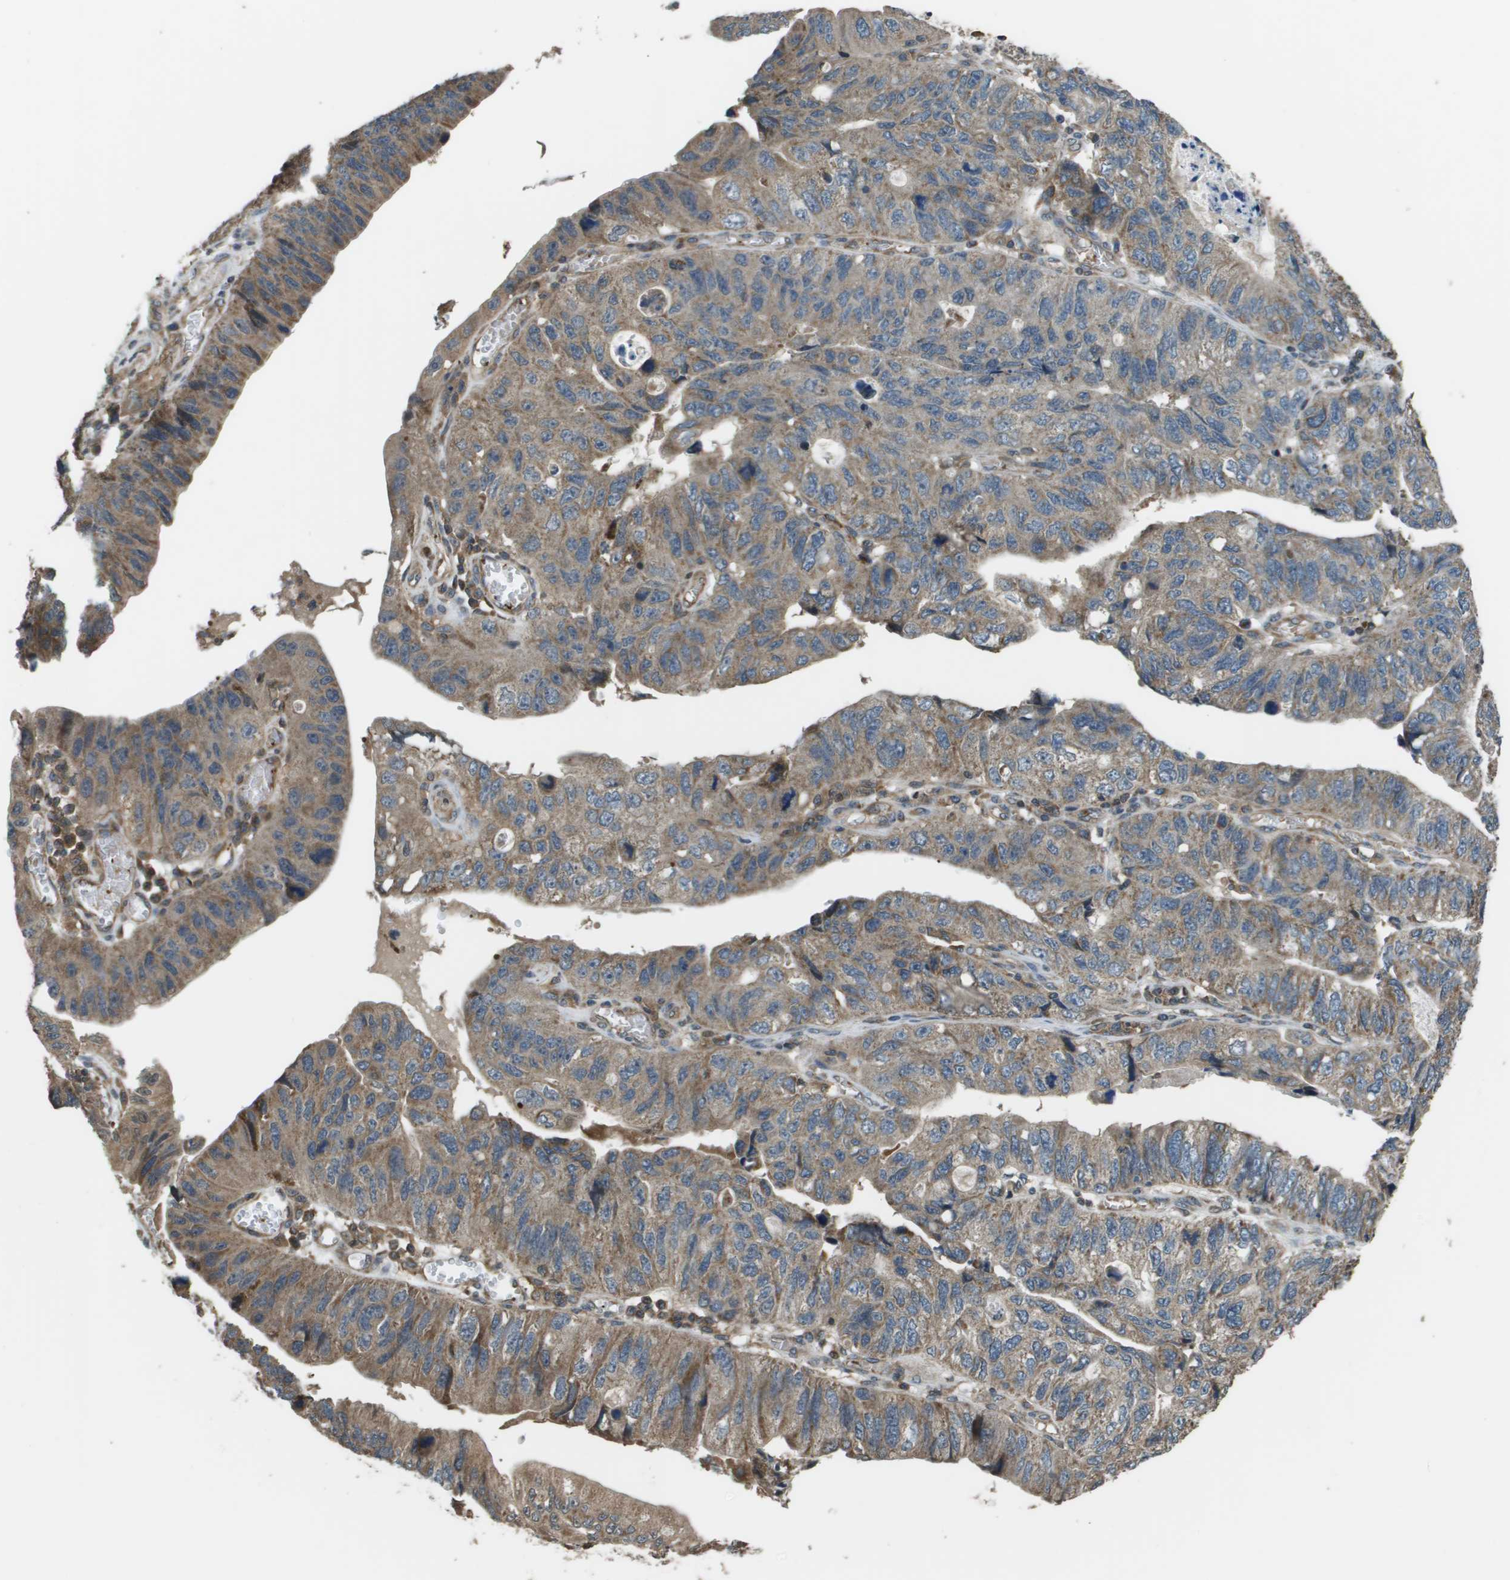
{"staining": {"intensity": "moderate", "quantity": ">75%", "location": "cytoplasmic/membranous"}, "tissue": "stomach cancer", "cell_type": "Tumor cells", "image_type": "cancer", "snomed": [{"axis": "morphology", "description": "Adenocarcinoma, NOS"}, {"axis": "topography", "description": "Stomach"}], "caption": "Protein staining shows moderate cytoplasmic/membranous expression in approximately >75% of tumor cells in stomach adenocarcinoma.", "gene": "PLPBP", "patient": {"sex": "male", "age": 59}}